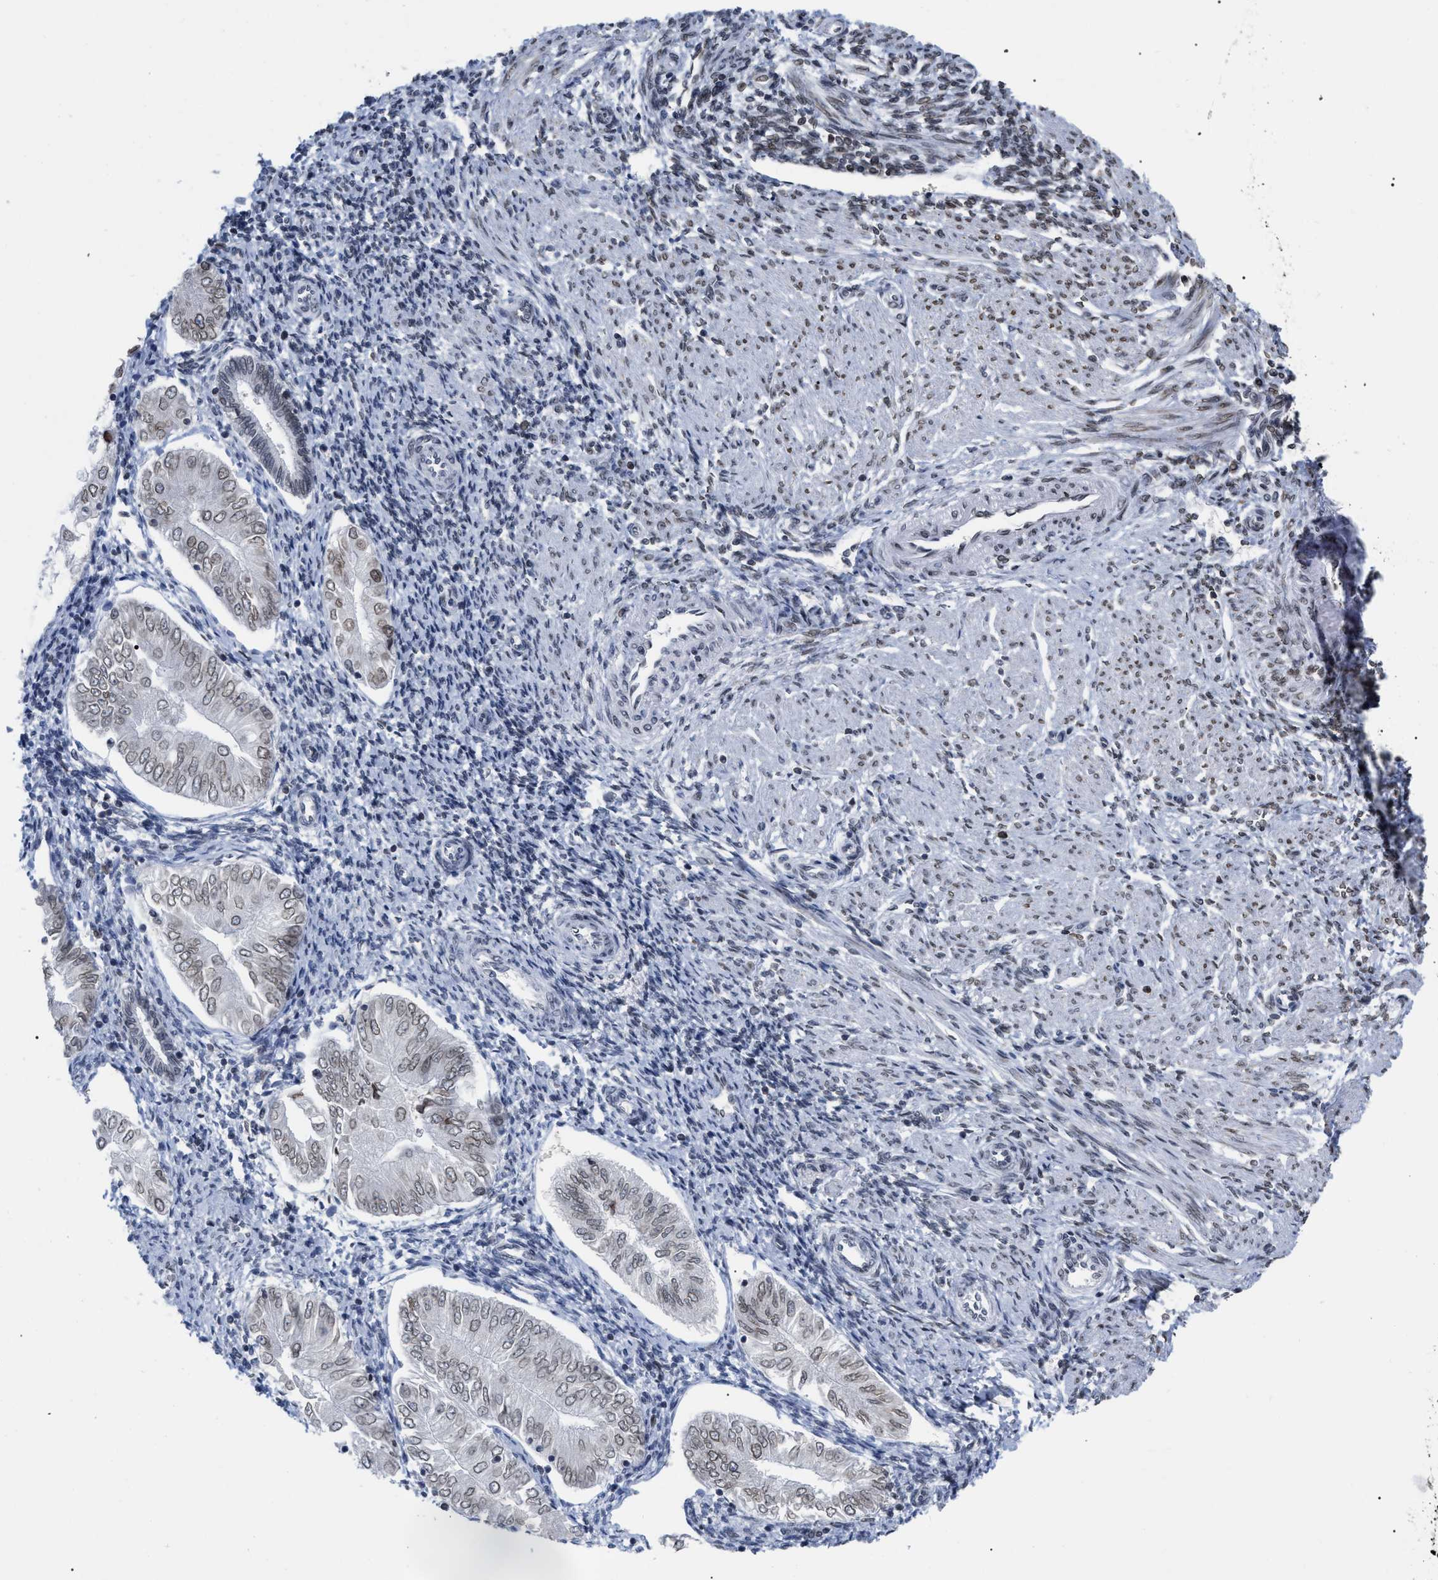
{"staining": {"intensity": "weak", "quantity": ">75%", "location": "nuclear"}, "tissue": "endometrial cancer", "cell_type": "Tumor cells", "image_type": "cancer", "snomed": [{"axis": "morphology", "description": "Adenocarcinoma, NOS"}, {"axis": "topography", "description": "Endometrium"}], "caption": "Immunohistochemical staining of endometrial adenocarcinoma displays weak nuclear protein positivity in approximately >75% of tumor cells.", "gene": "TPR", "patient": {"sex": "female", "age": 53}}